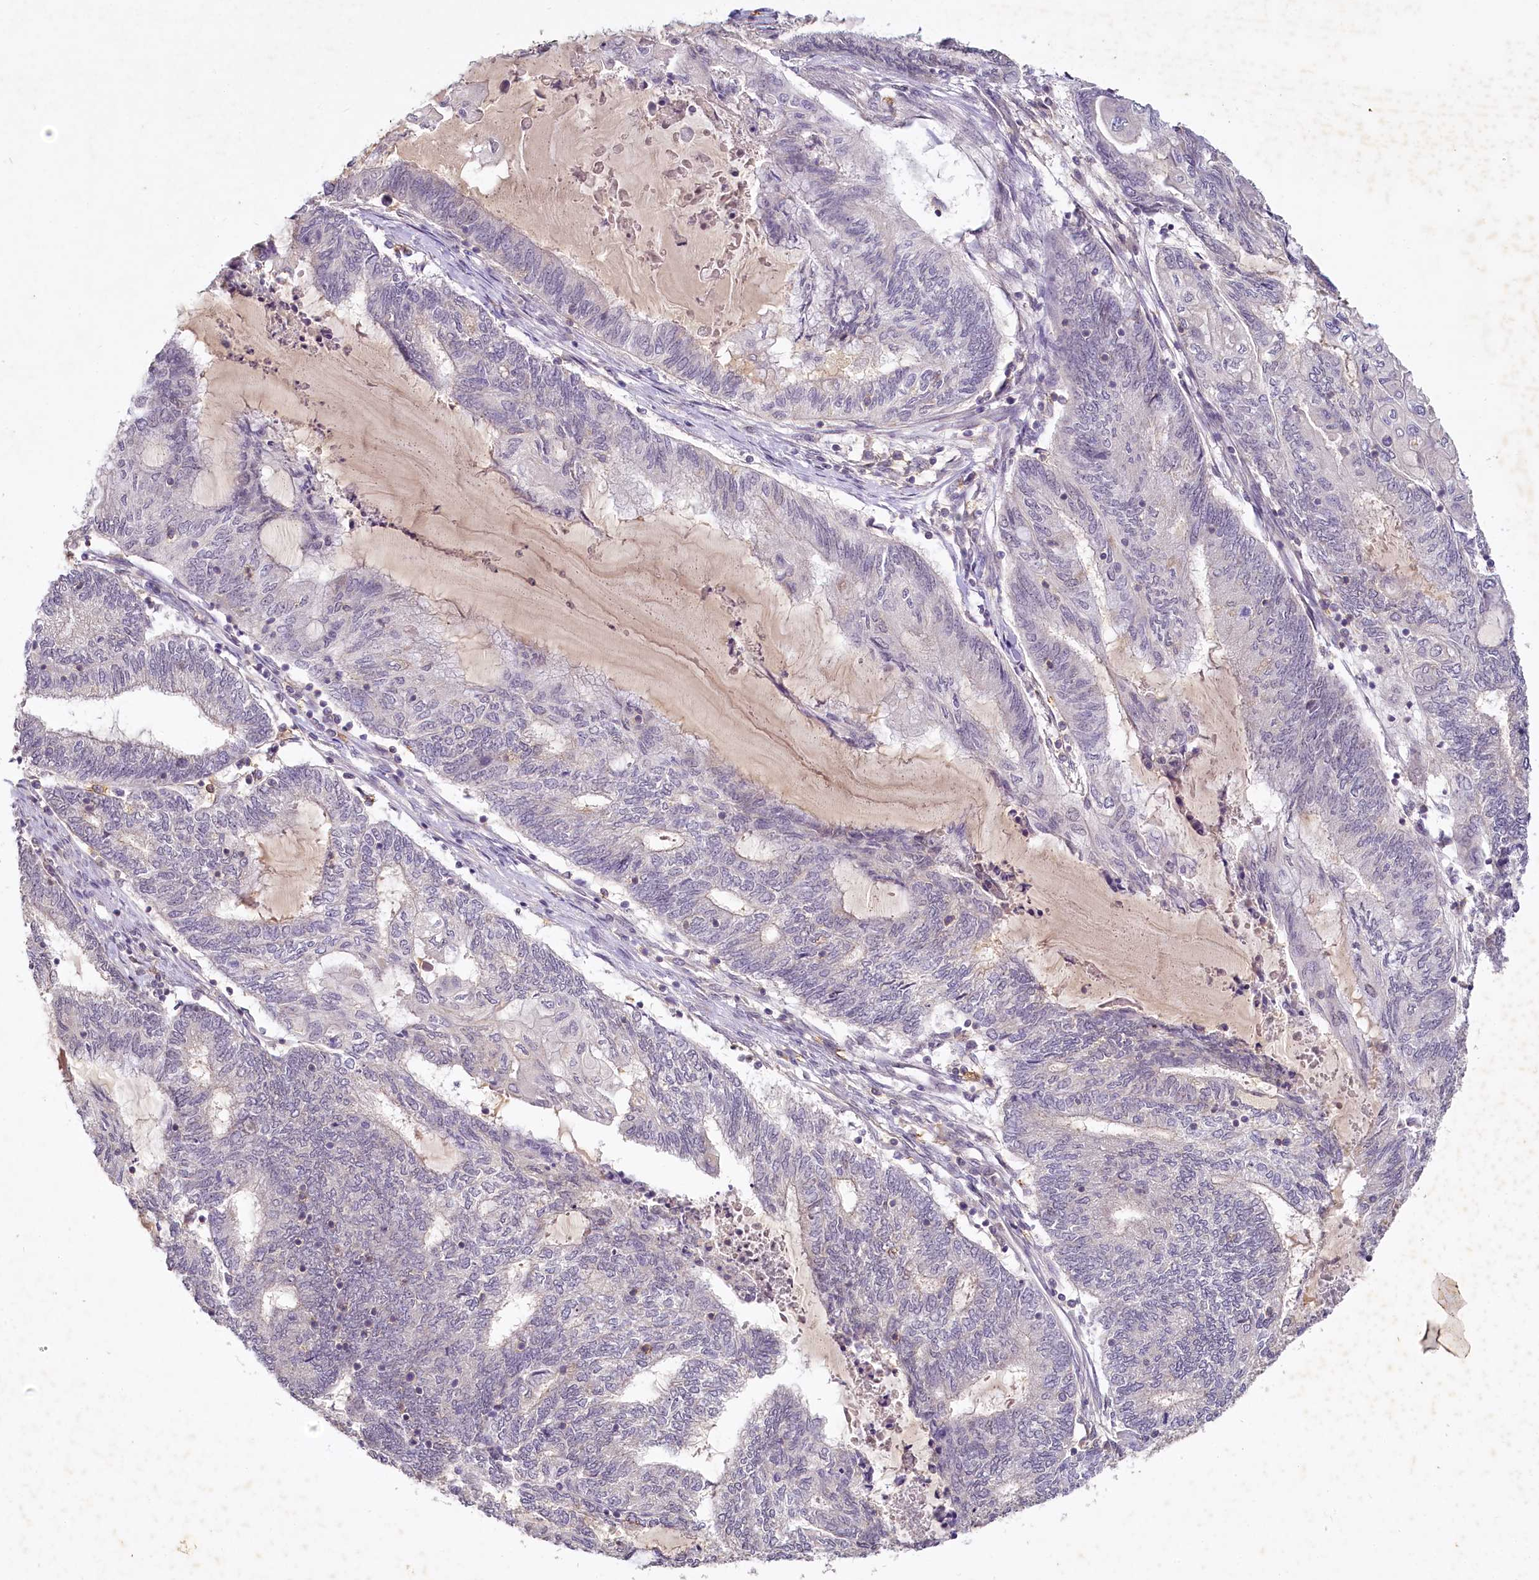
{"staining": {"intensity": "negative", "quantity": "none", "location": "none"}, "tissue": "endometrial cancer", "cell_type": "Tumor cells", "image_type": "cancer", "snomed": [{"axis": "morphology", "description": "Adenocarcinoma, NOS"}, {"axis": "topography", "description": "Uterus"}, {"axis": "topography", "description": "Endometrium"}], "caption": "DAB (3,3'-diaminobenzidine) immunohistochemical staining of human endometrial adenocarcinoma displays no significant expression in tumor cells. Brightfield microscopy of immunohistochemistry (IHC) stained with DAB (3,3'-diaminobenzidine) (brown) and hematoxylin (blue), captured at high magnification.", "gene": "MUCL1", "patient": {"sex": "female", "age": 70}}